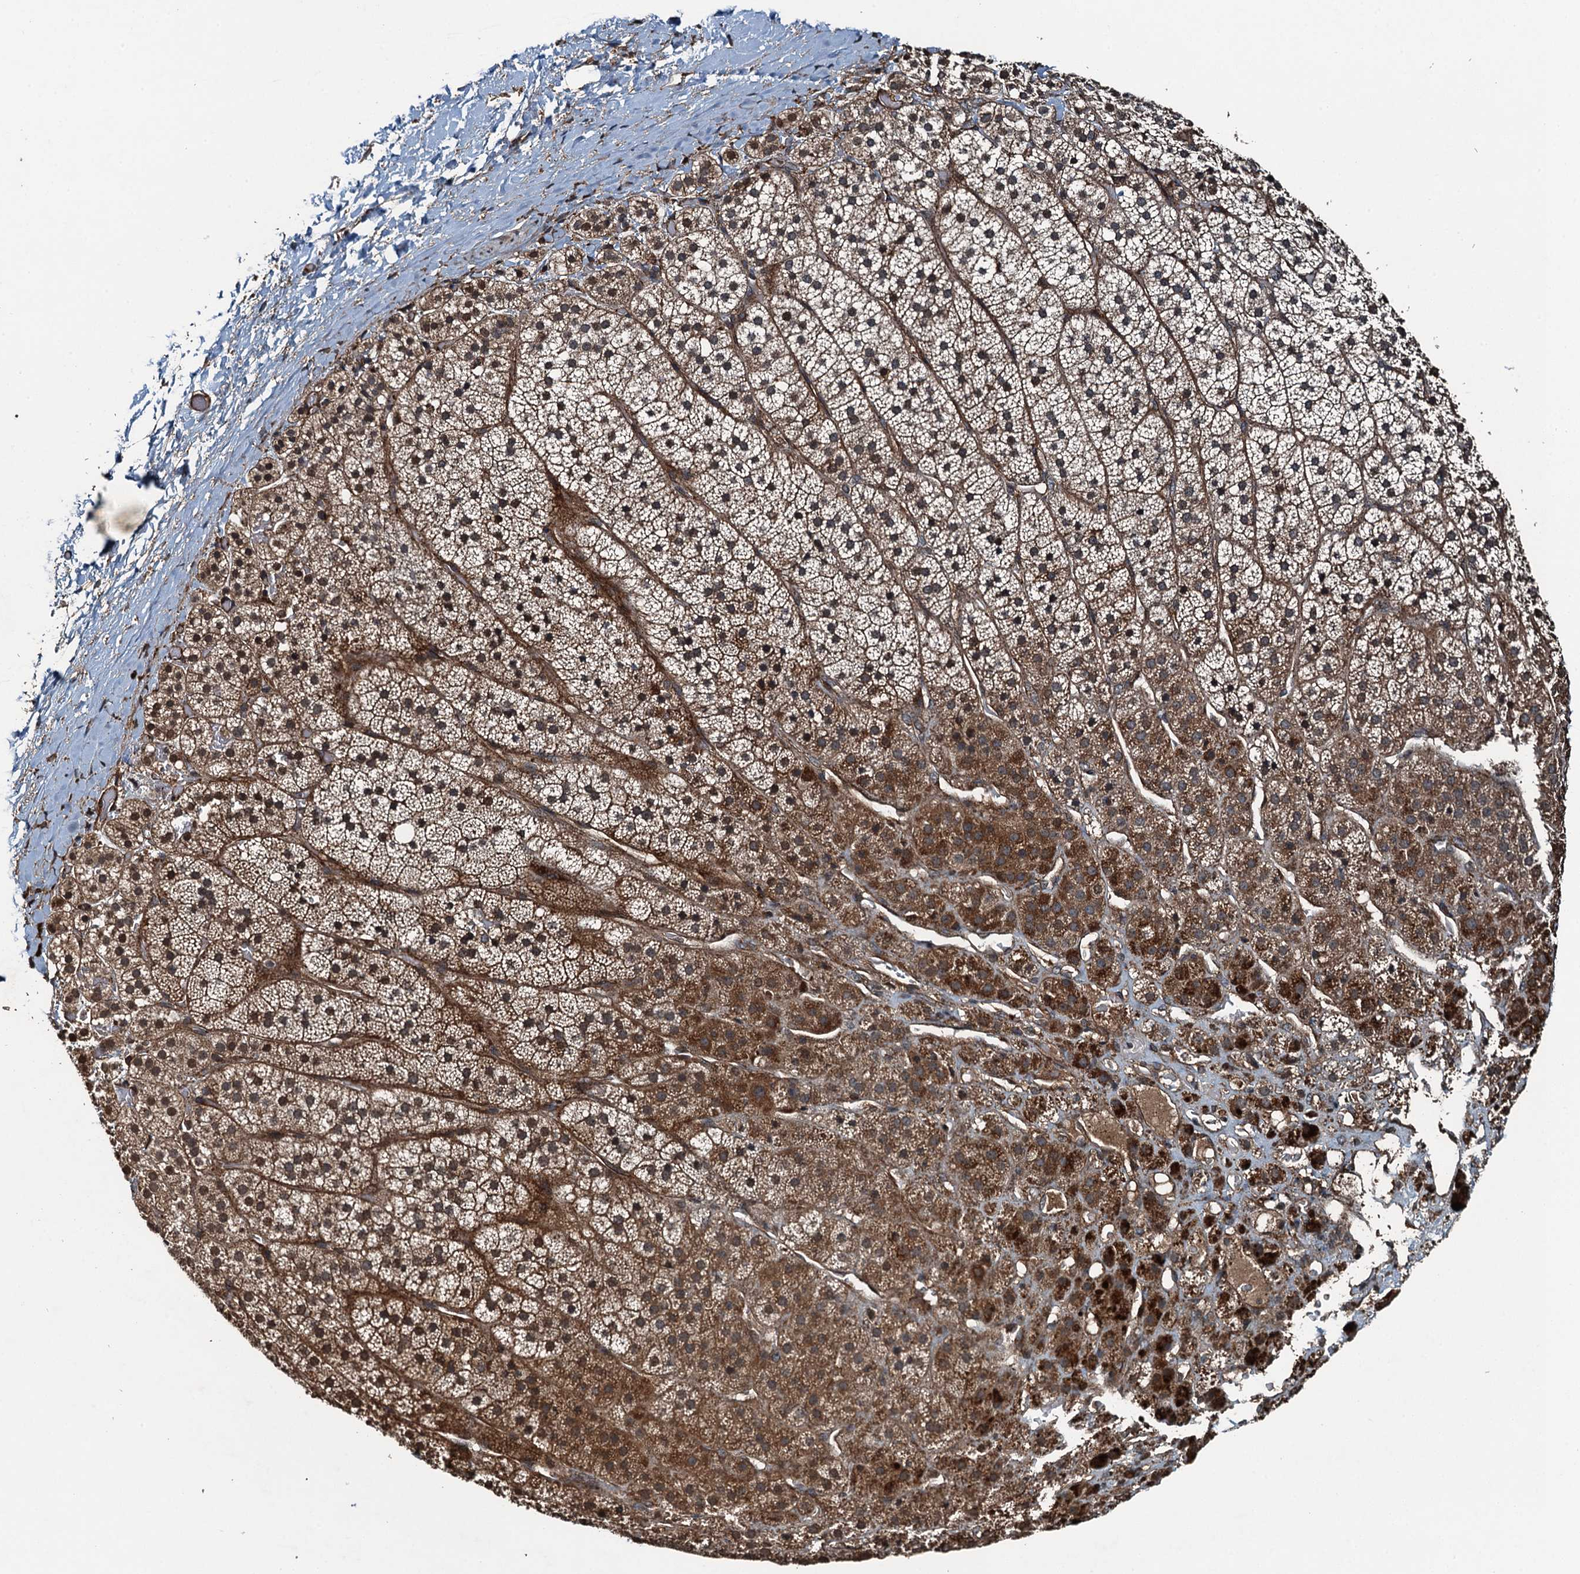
{"staining": {"intensity": "strong", "quantity": "25%-75%", "location": "cytoplasmic/membranous,nuclear"}, "tissue": "adrenal gland", "cell_type": "Glandular cells", "image_type": "normal", "snomed": [{"axis": "morphology", "description": "Normal tissue, NOS"}, {"axis": "topography", "description": "Adrenal gland"}], "caption": "This image exhibits benign adrenal gland stained with IHC to label a protein in brown. The cytoplasmic/membranous,nuclear of glandular cells show strong positivity for the protein. Nuclei are counter-stained blue.", "gene": "TCTN1", "patient": {"sex": "female", "age": 44}}